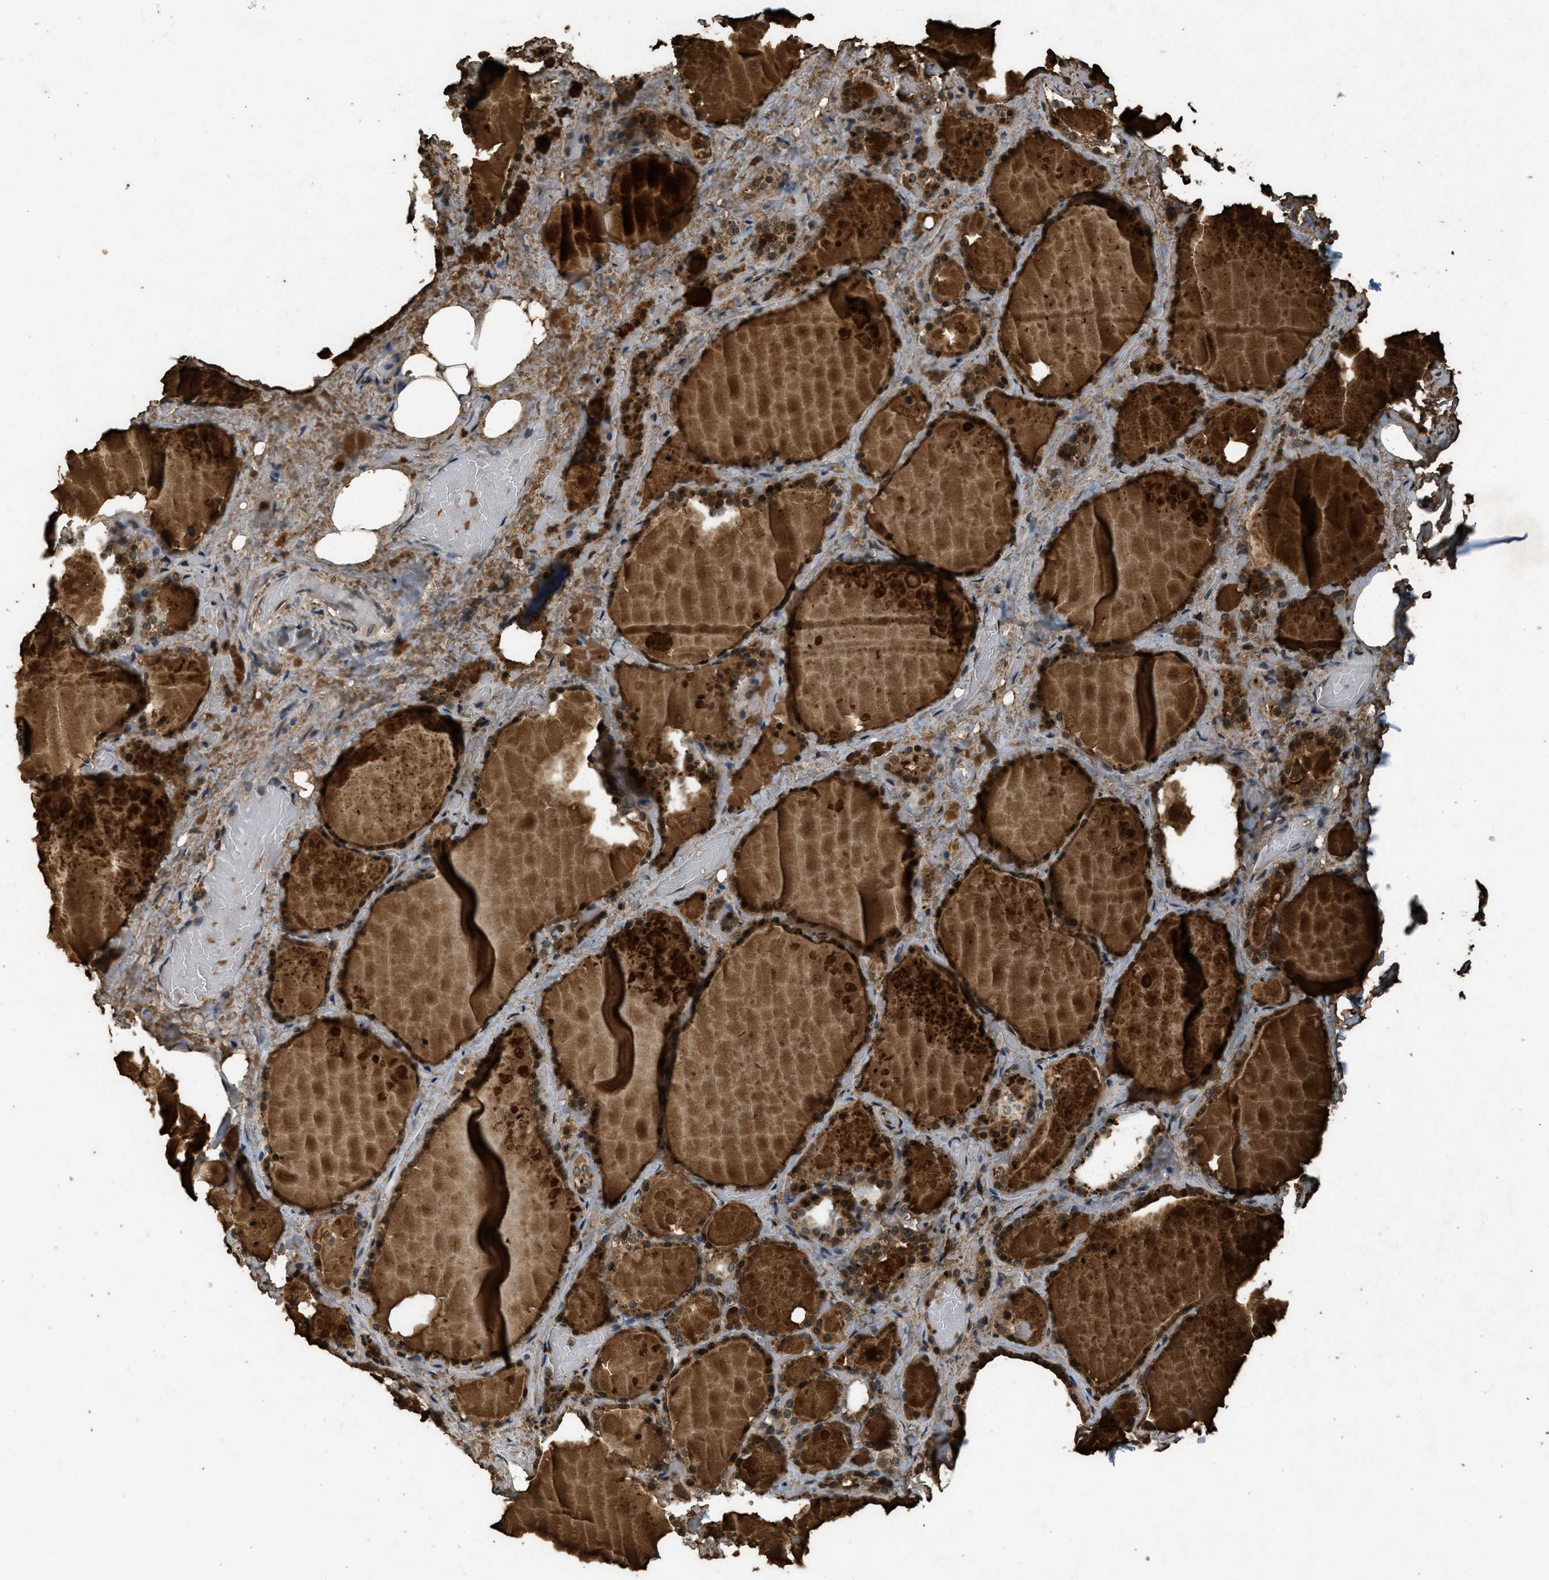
{"staining": {"intensity": "strong", "quantity": ">75%", "location": "cytoplasmic/membranous,nuclear"}, "tissue": "thyroid gland", "cell_type": "Glandular cells", "image_type": "normal", "snomed": [{"axis": "morphology", "description": "Normal tissue, NOS"}, {"axis": "topography", "description": "Thyroid gland"}], "caption": "Thyroid gland was stained to show a protein in brown. There is high levels of strong cytoplasmic/membranous,nuclear staining in approximately >75% of glandular cells. Nuclei are stained in blue.", "gene": "ATG7", "patient": {"sex": "male", "age": 61}}